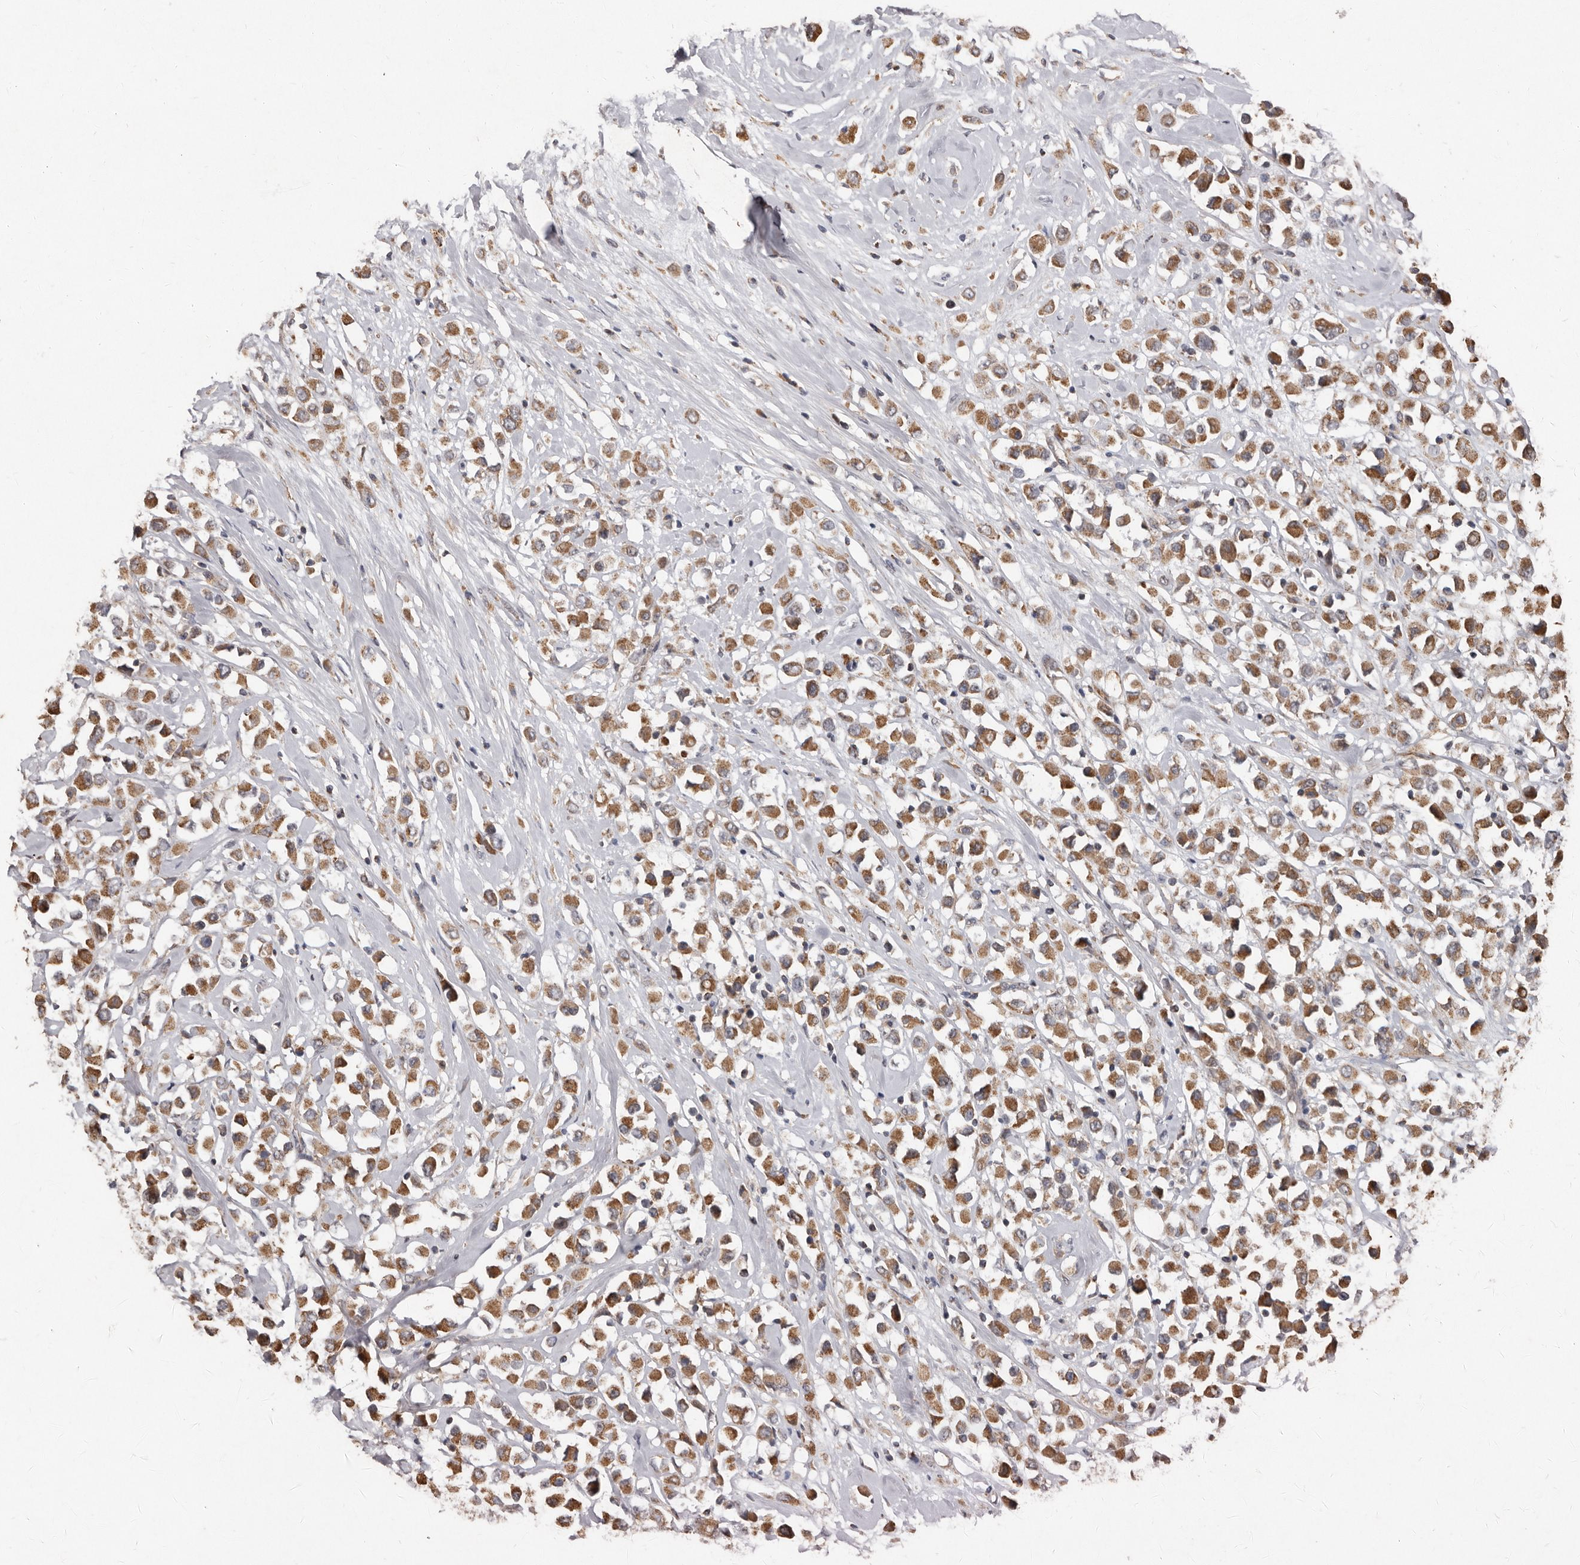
{"staining": {"intensity": "moderate", "quantity": ">75%", "location": "cytoplasmic/membranous"}, "tissue": "breast cancer", "cell_type": "Tumor cells", "image_type": "cancer", "snomed": [{"axis": "morphology", "description": "Duct carcinoma"}, {"axis": "topography", "description": "Breast"}], "caption": "Tumor cells reveal medium levels of moderate cytoplasmic/membranous expression in approximately >75% of cells in human breast cancer. (Brightfield microscopy of DAB IHC at high magnification).", "gene": "KIF26B", "patient": {"sex": "female", "age": 61}}